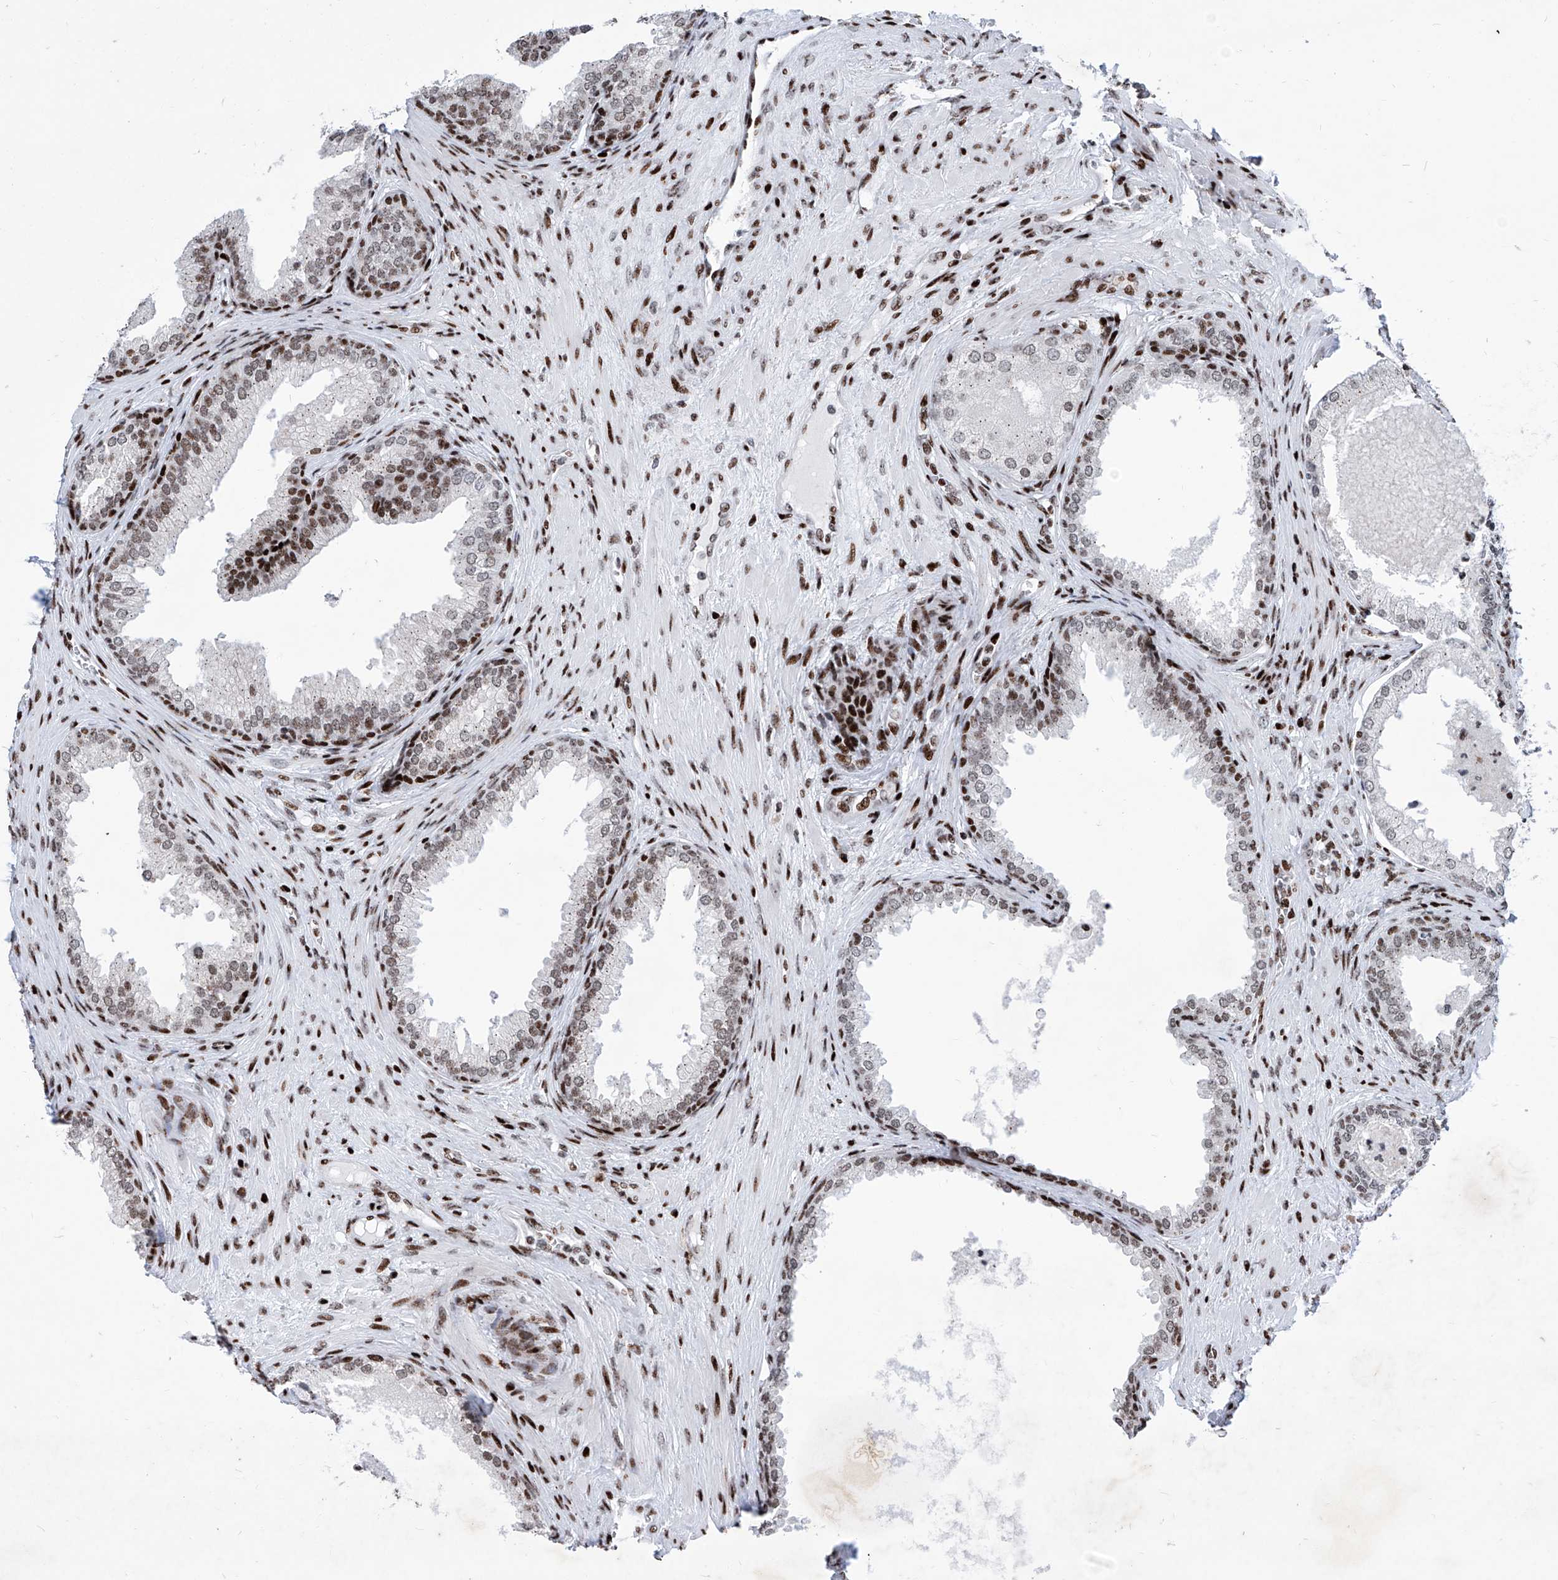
{"staining": {"intensity": "moderate", "quantity": ">75%", "location": "nuclear"}, "tissue": "prostate", "cell_type": "Glandular cells", "image_type": "normal", "snomed": [{"axis": "morphology", "description": "Normal tissue, NOS"}, {"axis": "topography", "description": "Prostate"}], "caption": "Prostate stained for a protein reveals moderate nuclear positivity in glandular cells. (DAB IHC with brightfield microscopy, high magnification).", "gene": "HEY2", "patient": {"sex": "male", "age": 76}}